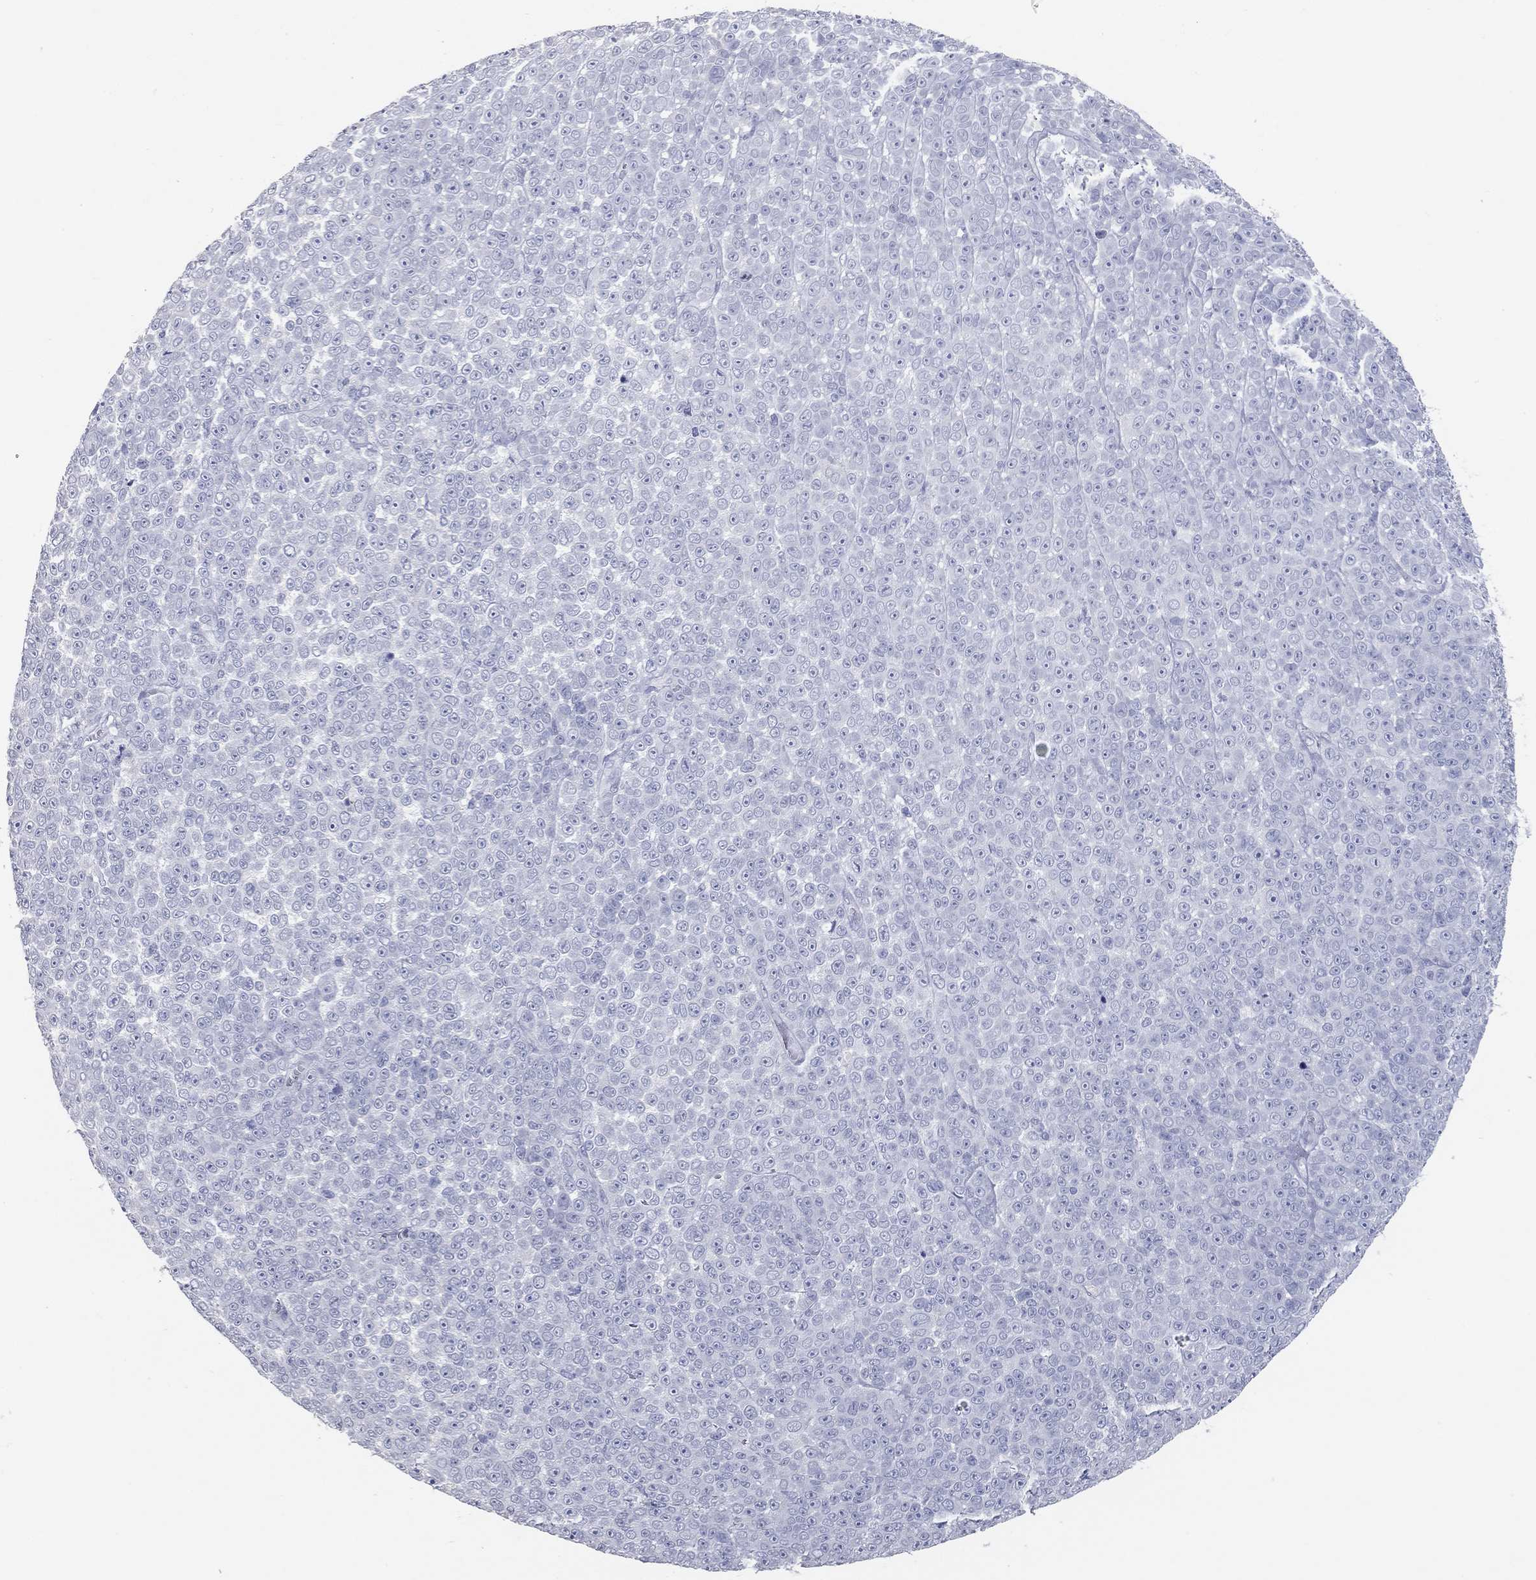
{"staining": {"intensity": "negative", "quantity": "none", "location": "none"}, "tissue": "melanoma", "cell_type": "Tumor cells", "image_type": "cancer", "snomed": [{"axis": "morphology", "description": "Malignant melanoma, NOS"}, {"axis": "topography", "description": "Skin"}], "caption": "Tumor cells show no significant staining in malignant melanoma. Nuclei are stained in blue.", "gene": "TAC1", "patient": {"sex": "female", "age": 95}}